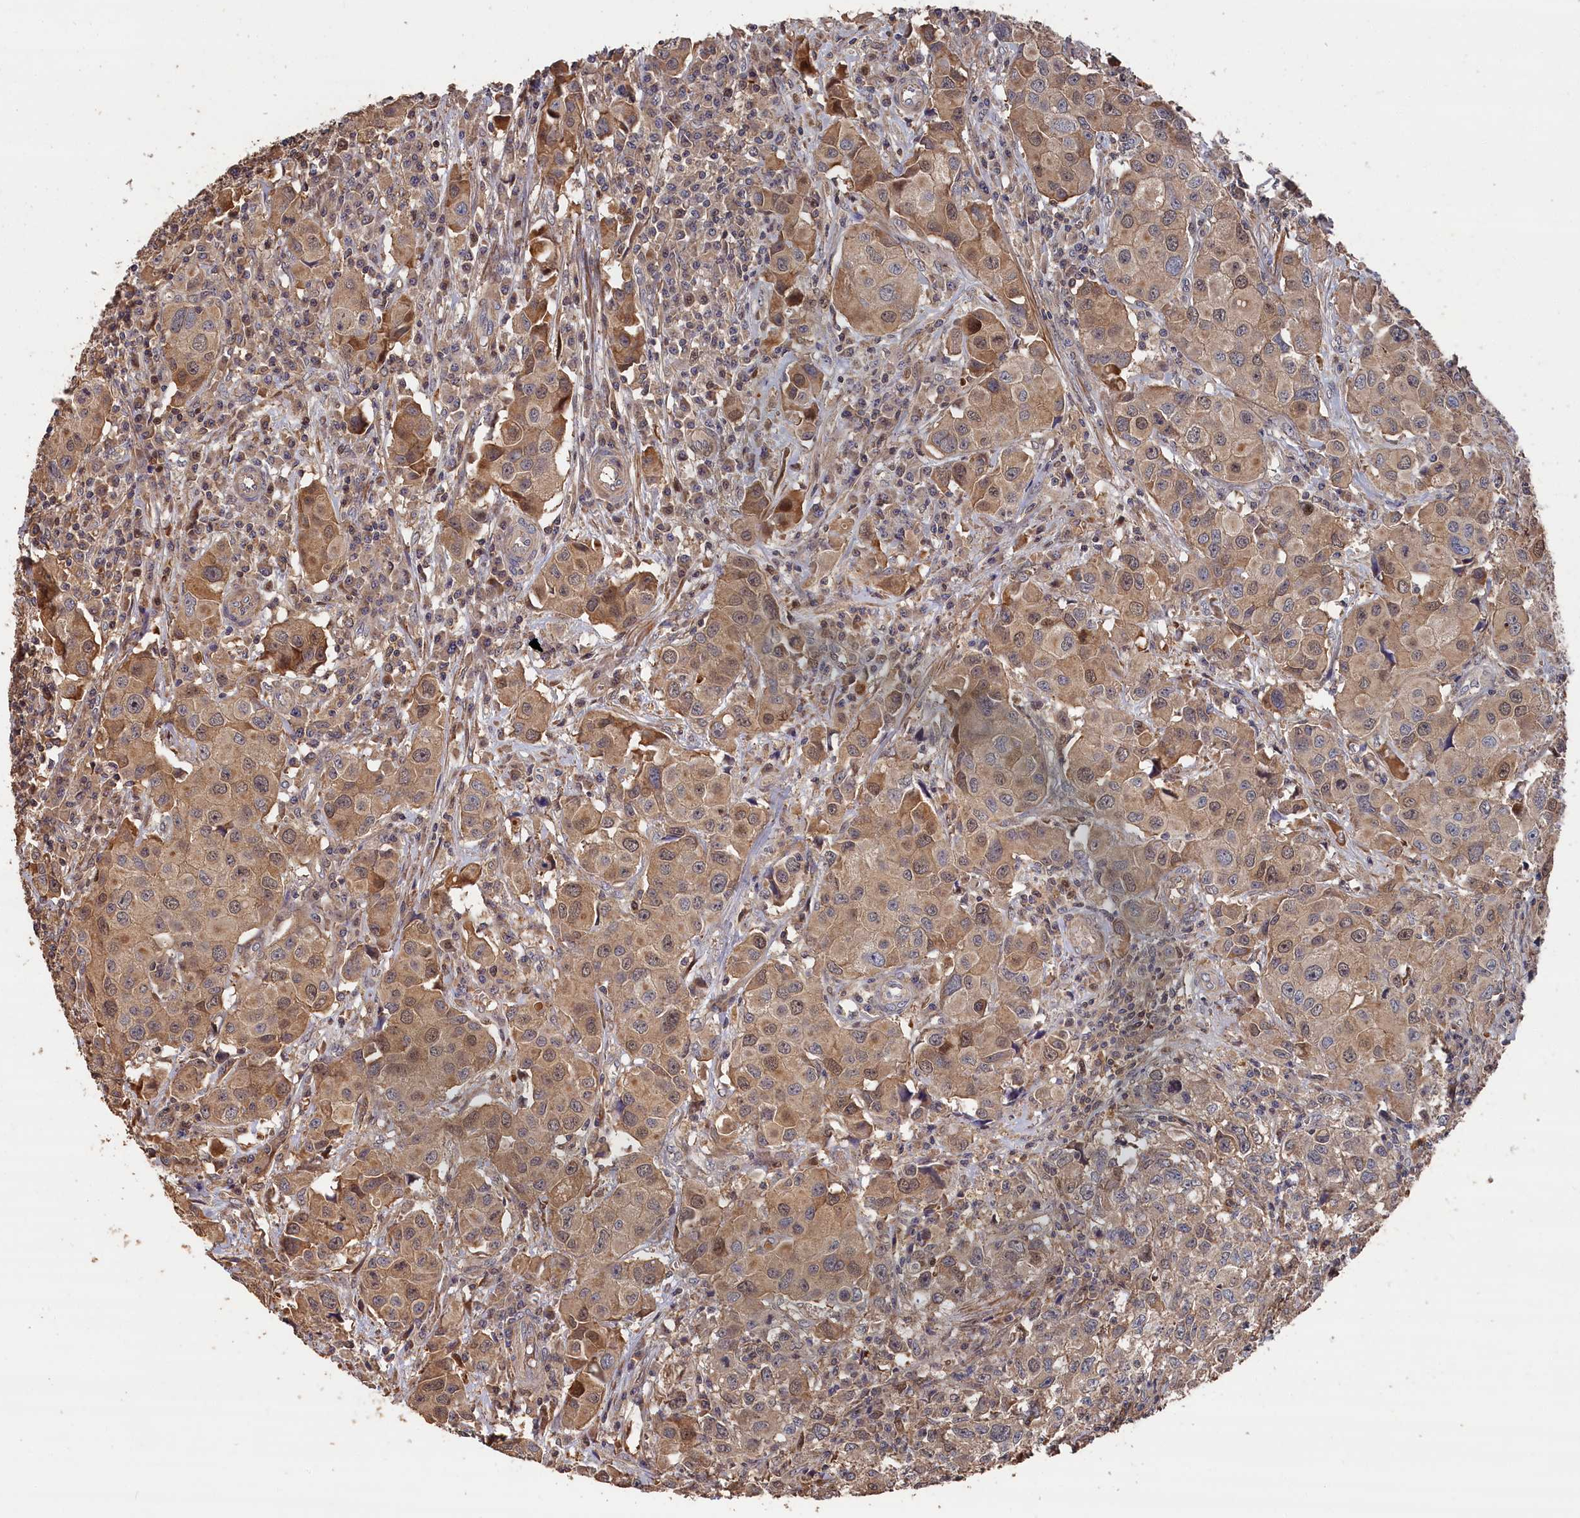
{"staining": {"intensity": "moderate", "quantity": "25%-75%", "location": "cytoplasmic/membranous"}, "tissue": "urothelial cancer", "cell_type": "Tumor cells", "image_type": "cancer", "snomed": [{"axis": "morphology", "description": "Urothelial carcinoma, High grade"}, {"axis": "topography", "description": "Urinary bladder"}], "caption": "Immunohistochemistry (DAB (3,3'-diaminobenzidine)) staining of human urothelial carcinoma (high-grade) exhibits moderate cytoplasmic/membranous protein positivity in about 25%-75% of tumor cells. The staining was performed using DAB (3,3'-diaminobenzidine), with brown indicating positive protein expression. Nuclei are stained blue with hematoxylin.", "gene": "RMI2", "patient": {"sex": "female", "age": 75}}